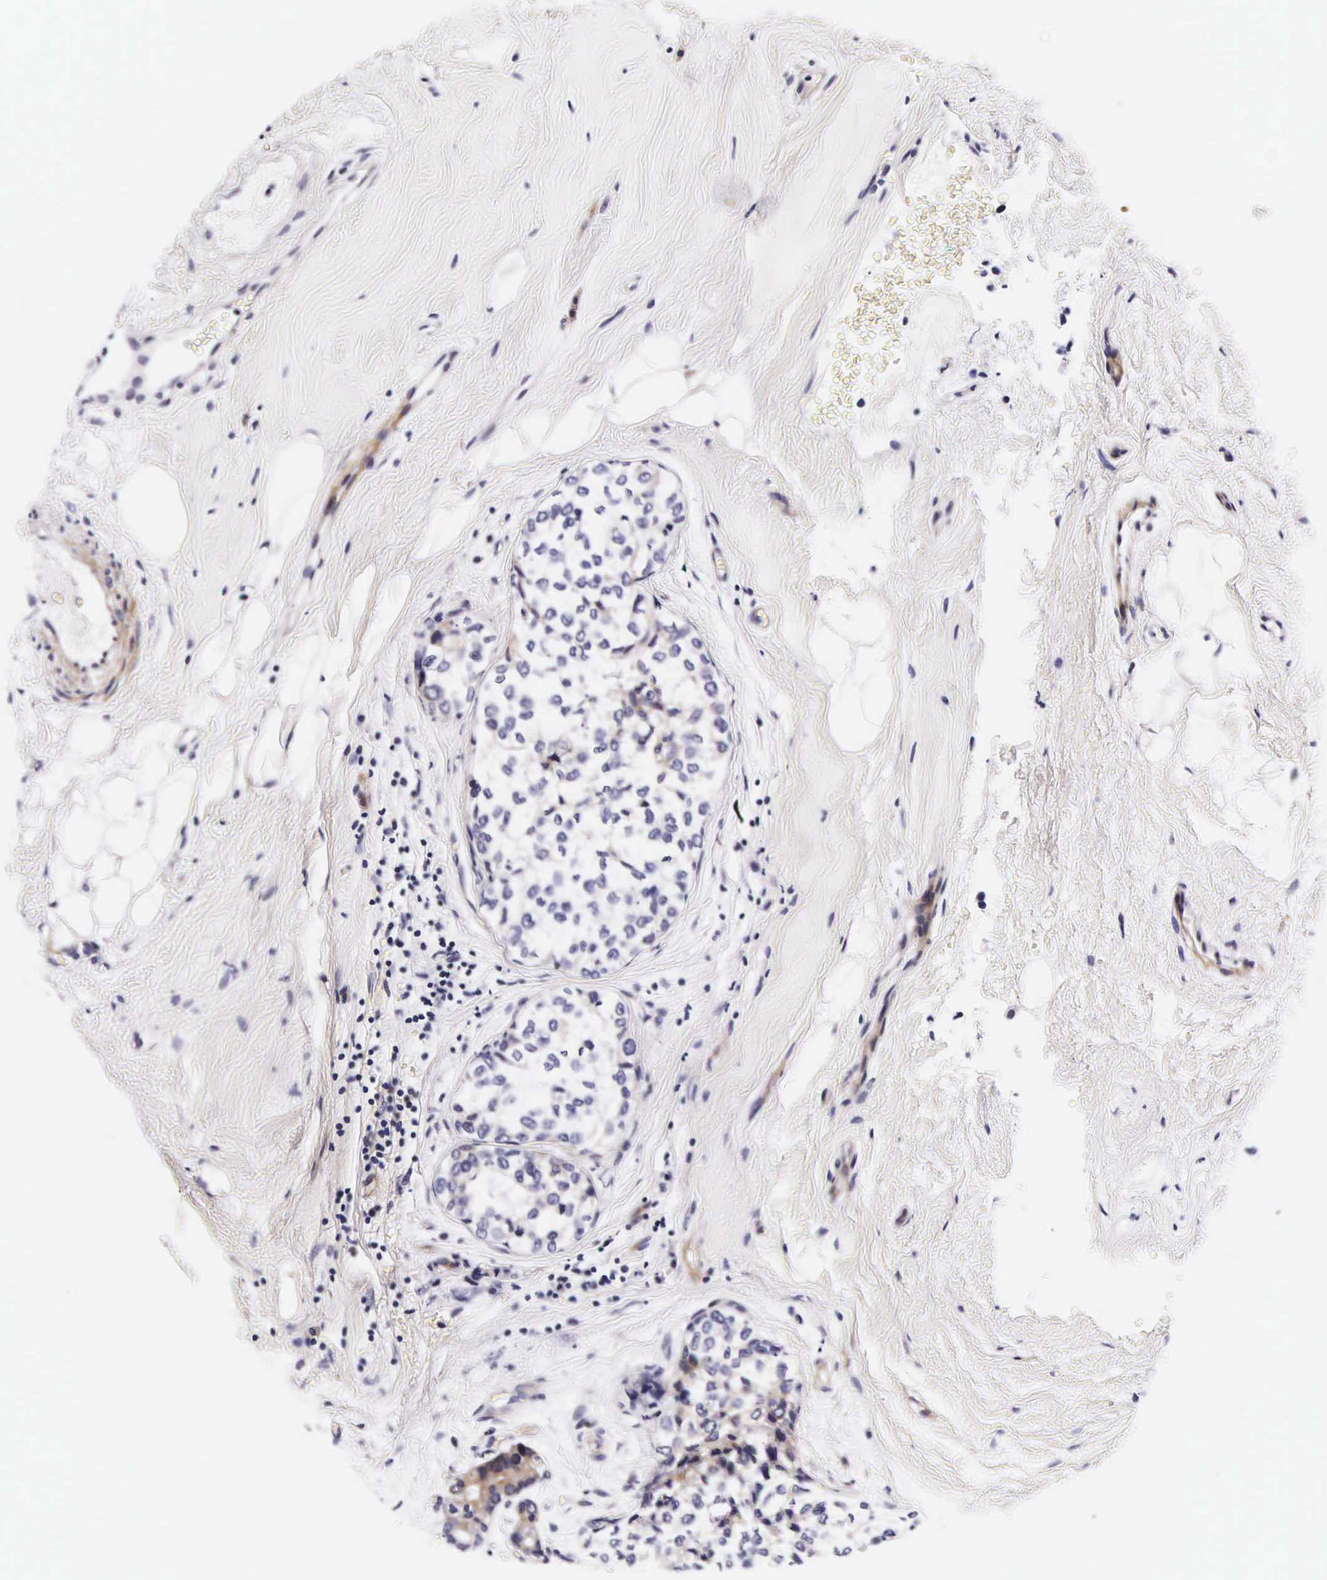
{"staining": {"intensity": "weak", "quantity": "<25%", "location": "cytoplasmic/membranous"}, "tissue": "breast cancer", "cell_type": "Tumor cells", "image_type": "cancer", "snomed": [{"axis": "morphology", "description": "Duct carcinoma"}, {"axis": "topography", "description": "Breast"}], "caption": "IHC of breast cancer (intraductal carcinoma) shows no positivity in tumor cells. The staining is performed using DAB (3,3'-diaminobenzidine) brown chromogen with nuclei counter-stained in using hematoxylin.", "gene": "UPRT", "patient": {"sex": "female", "age": 69}}